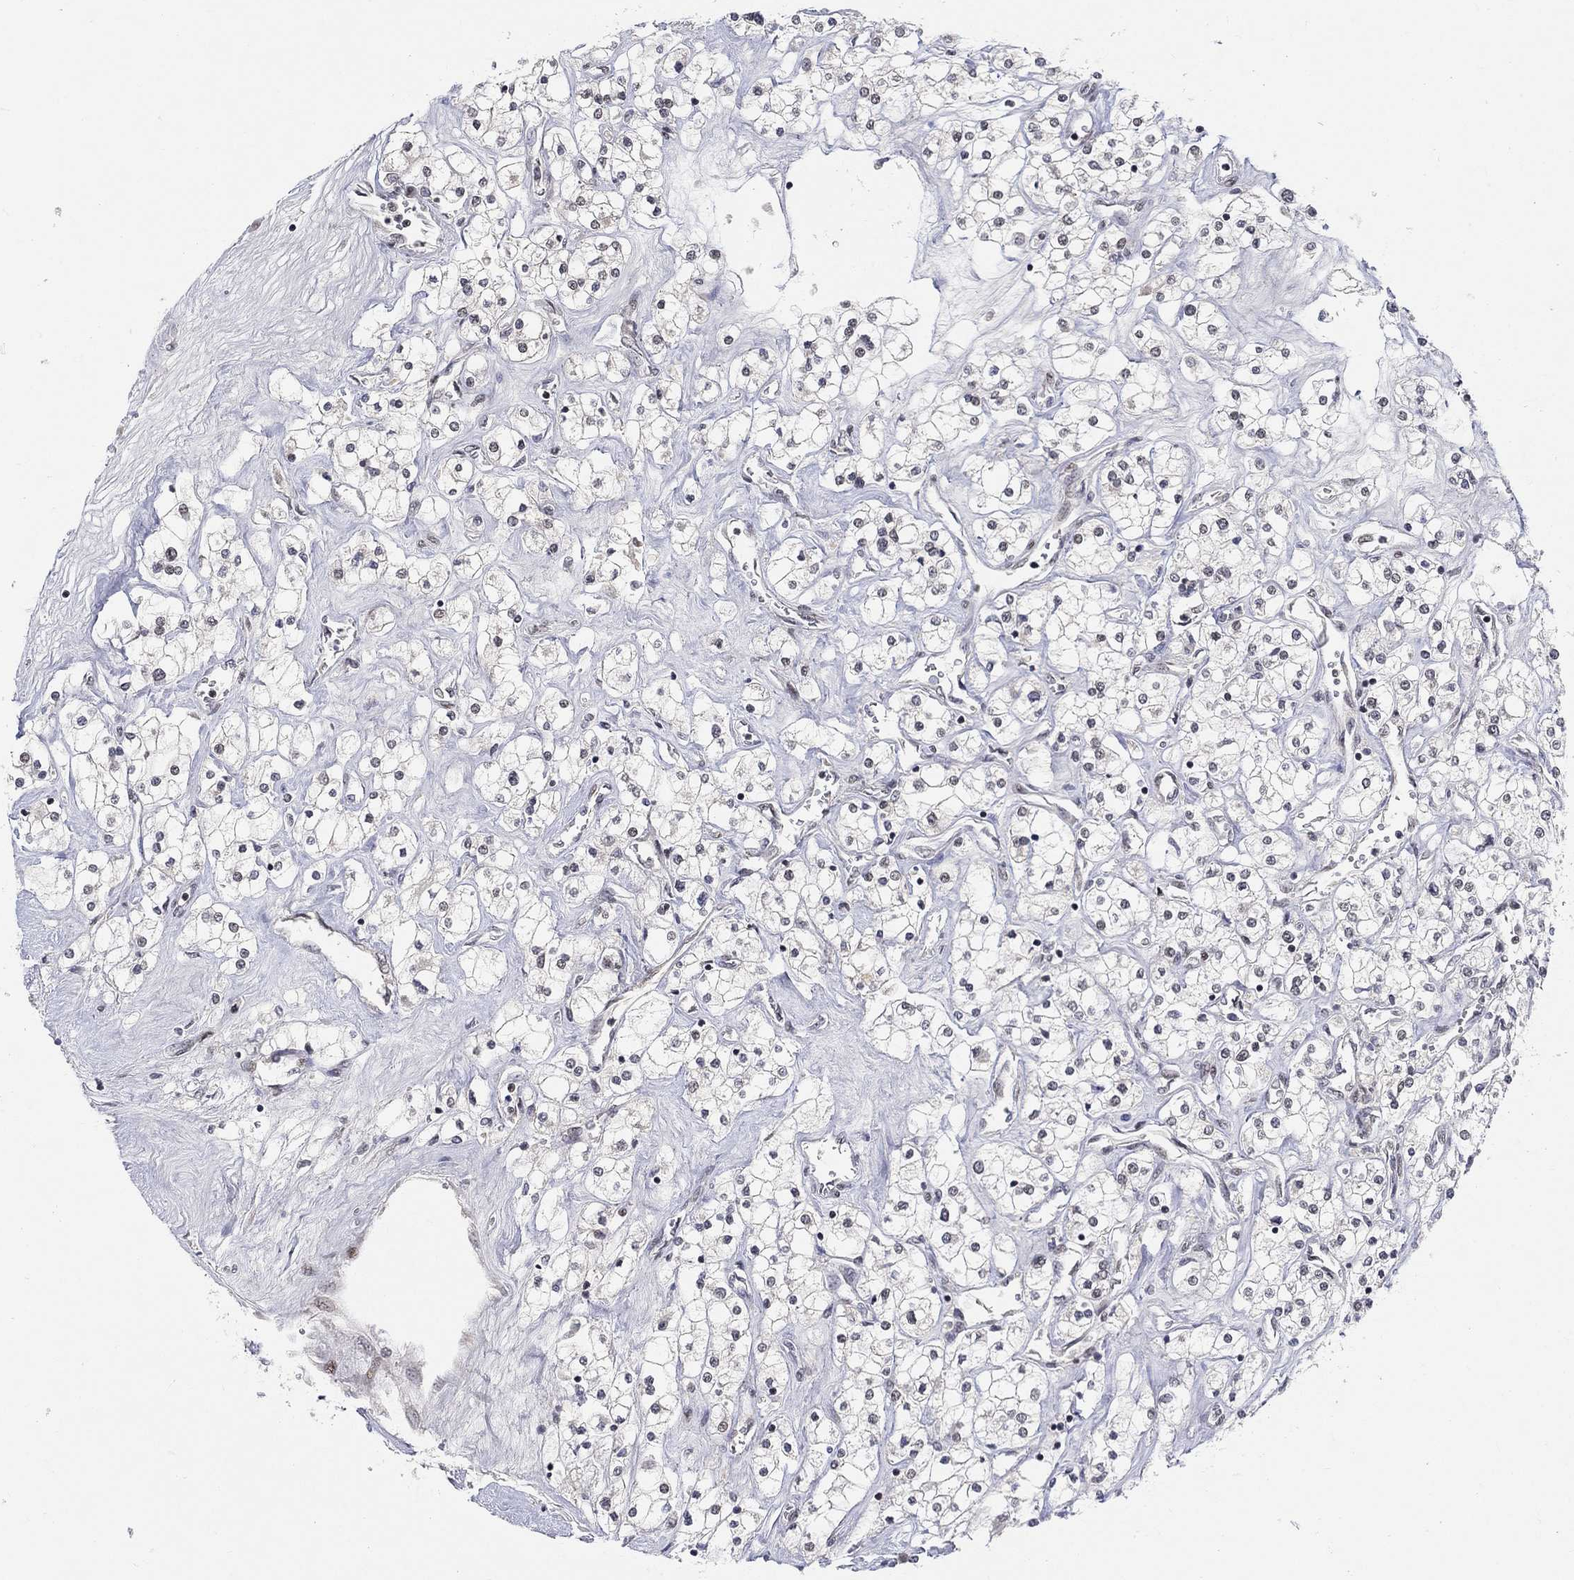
{"staining": {"intensity": "negative", "quantity": "none", "location": "none"}, "tissue": "renal cancer", "cell_type": "Tumor cells", "image_type": "cancer", "snomed": [{"axis": "morphology", "description": "Adenocarcinoma, NOS"}, {"axis": "topography", "description": "Kidney"}], "caption": "The immunohistochemistry (IHC) photomicrograph has no significant staining in tumor cells of adenocarcinoma (renal) tissue. Nuclei are stained in blue.", "gene": "KLF12", "patient": {"sex": "male", "age": 80}}